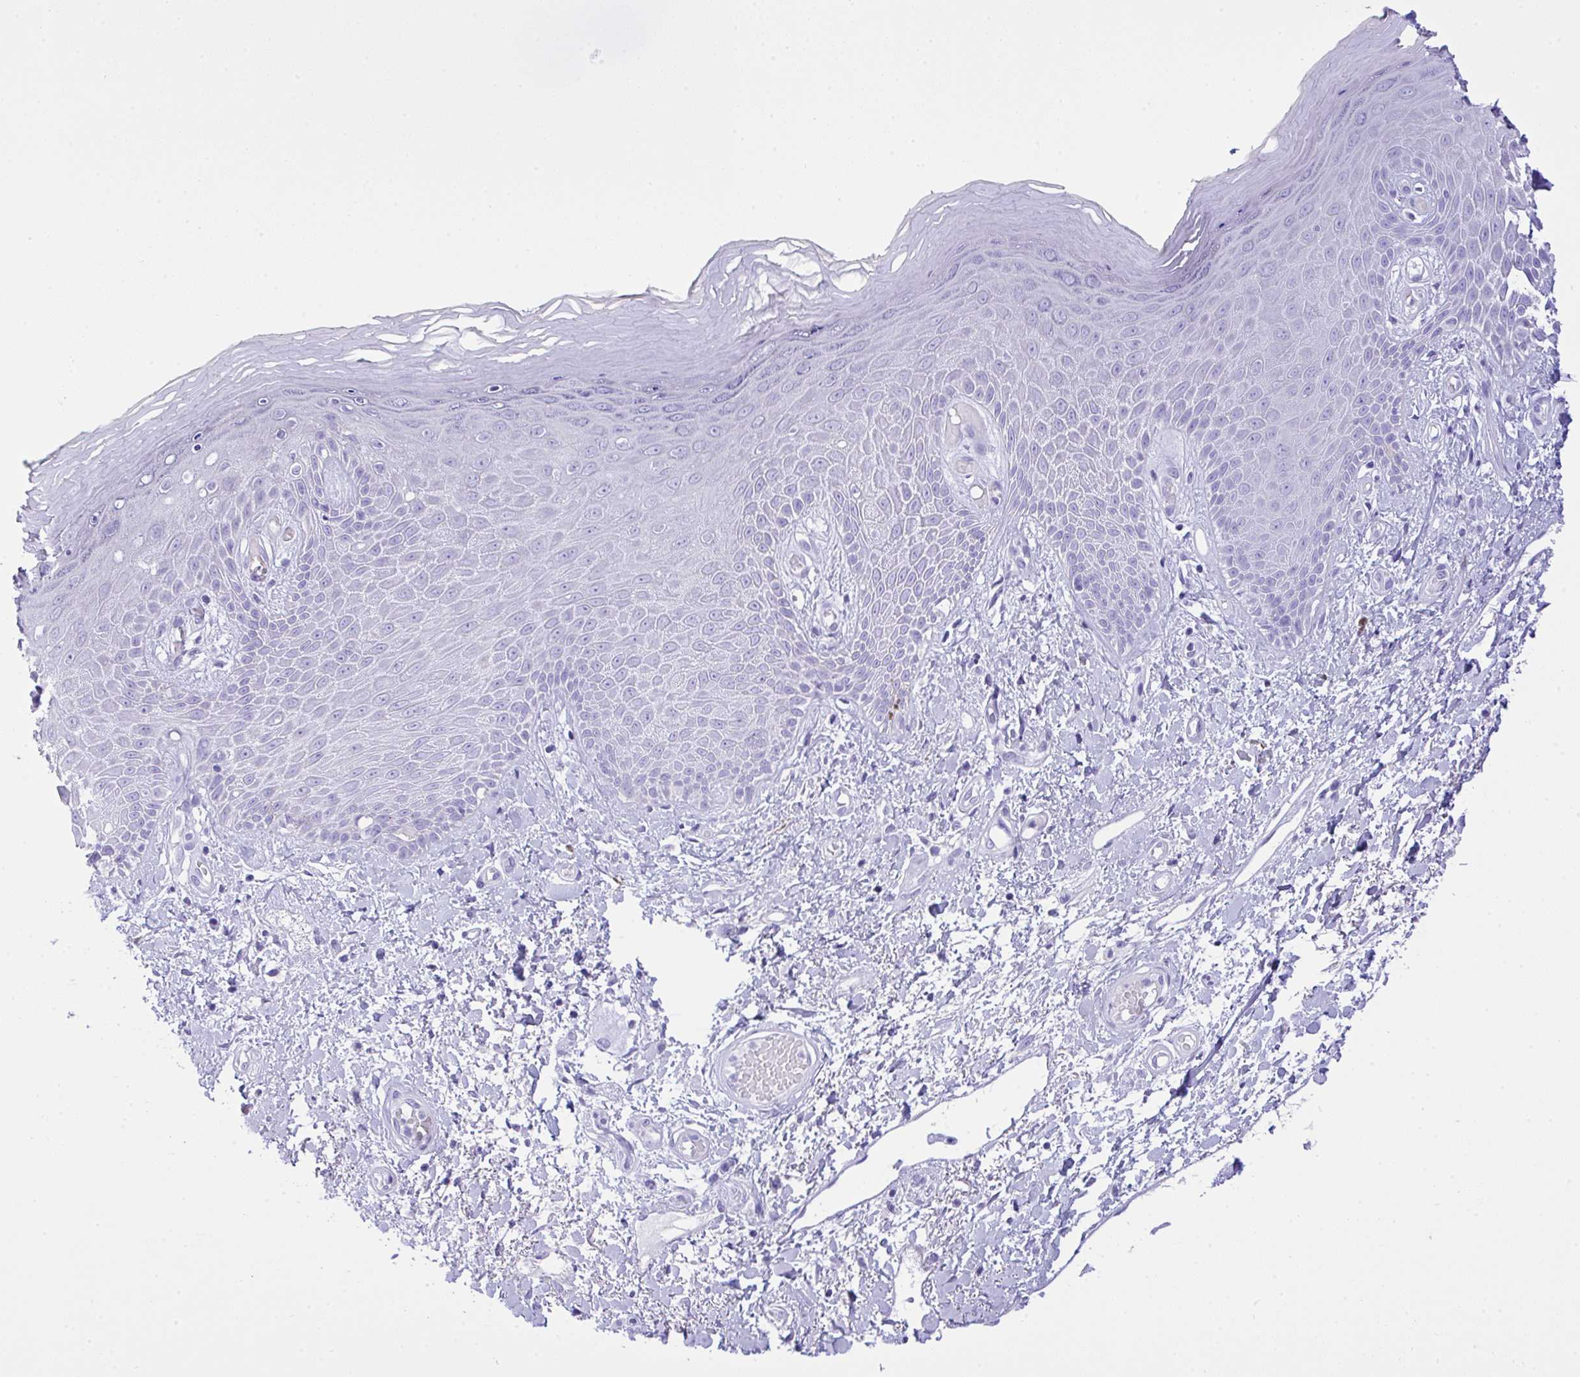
{"staining": {"intensity": "negative", "quantity": "none", "location": "none"}, "tissue": "skin", "cell_type": "Epidermal cells", "image_type": "normal", "snomed": [{"axis": "morphology", "description": "Normal tissue, NOS"}, {"axis": "topography", "description": "Anal"}, {"axis": "topography", "description": "Peripheral nerve tissue"}], "caption": "IHC photomicrograph of unremarkable skin stained for a protein (brown), which shows no expression in epidermal cells. (DAB immunohistochemistry (IHC) visualized using brightfield microscopy, high magnification).", "gene": "AKR1D1", "patient": {"sex": "male", "age": 78}}